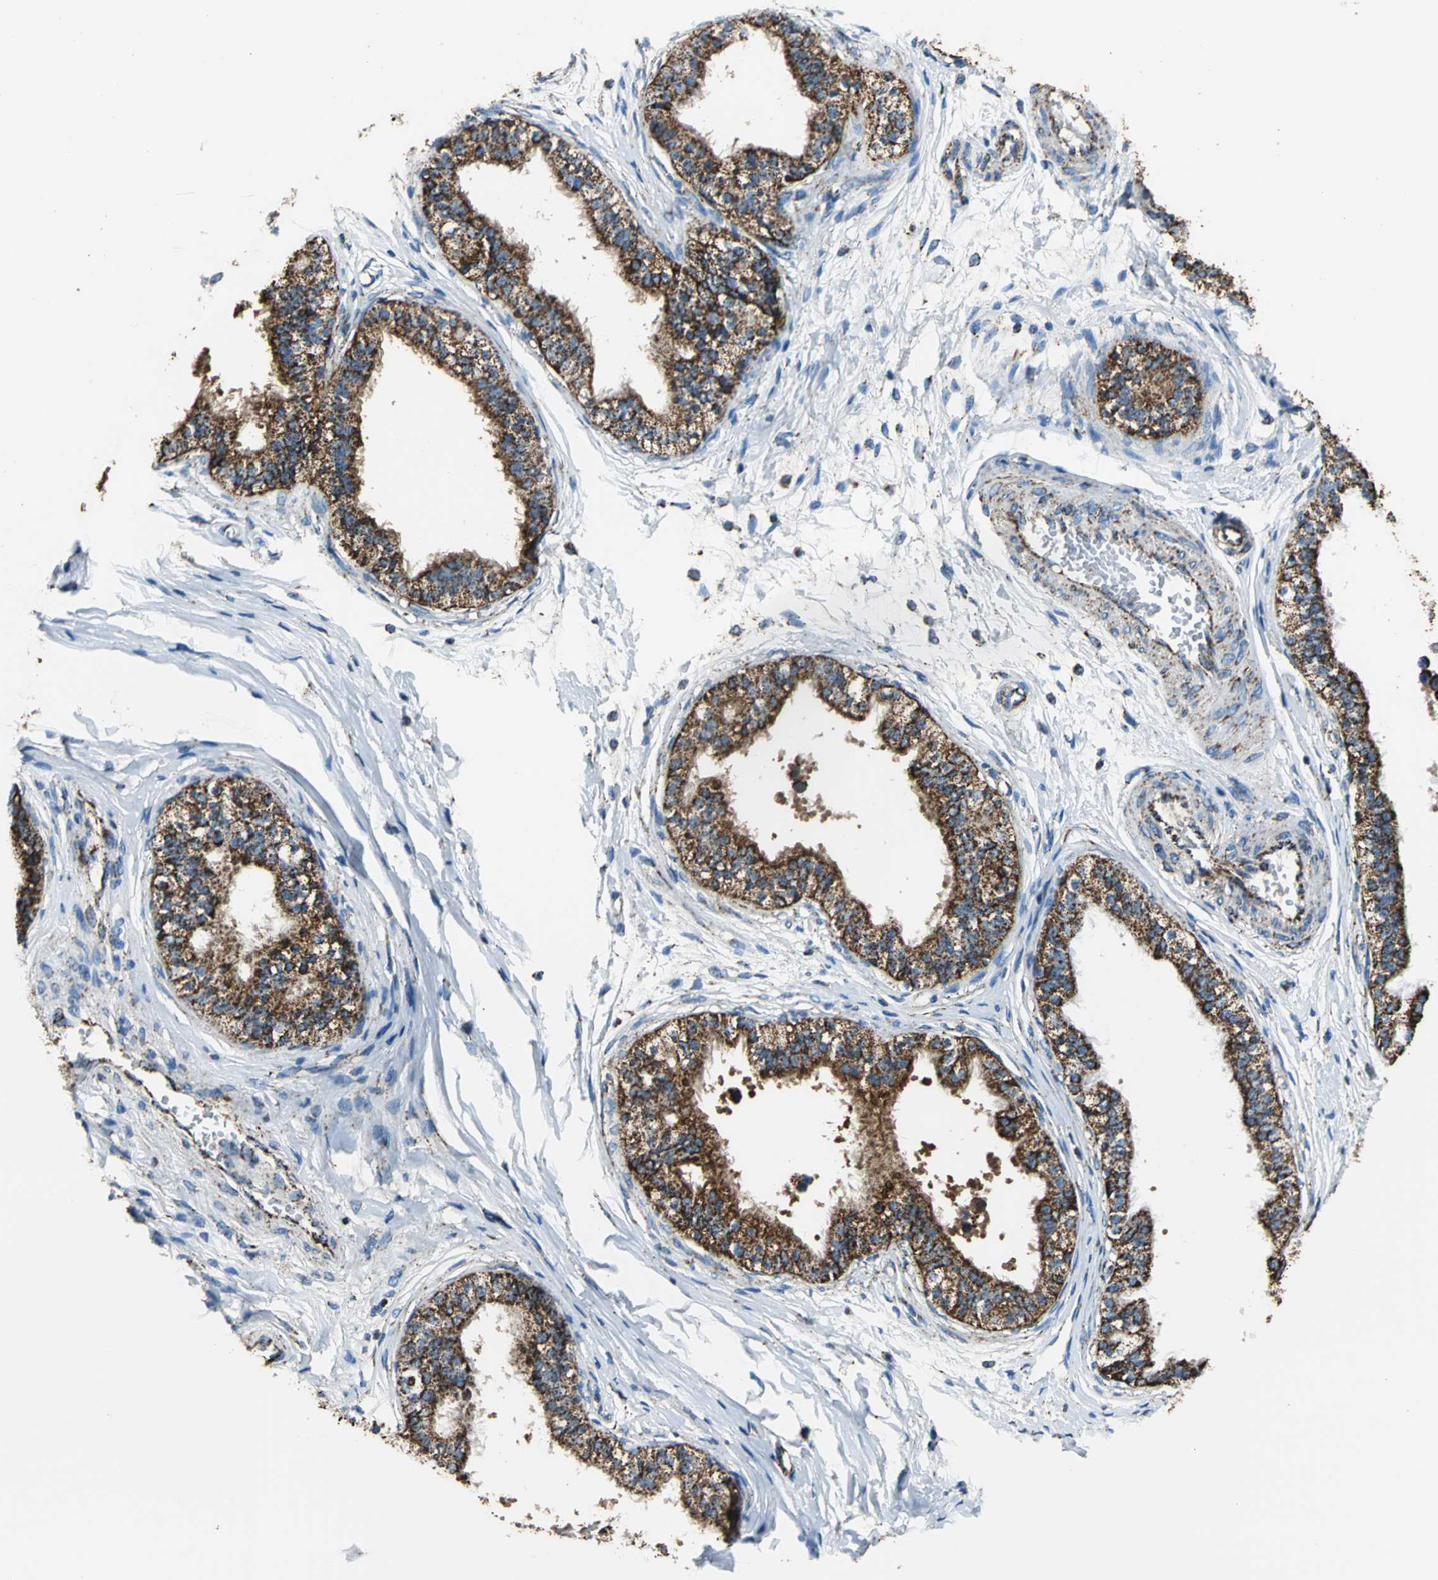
{"staining": {"intensity": "strong", "quantity": "25%-75%", "location": "cytoplasmic/membranous"}, "tissue": "epididymis", "cell_type": "Glandular cells", "image_type": "normal", "snomed": [{"axis": "morphology", "description": "Normal tissue, NOS"}, {"axis": "morphology", "description": "Adenocarcinoma, metastatic, NOS"}, {"axis": "topography", "description": "Testis"}, {"axis": "topography", "description": "Epididymis"}], "caption": "Protein expression analysis of unremarkable human epididymis reveals strong cytoplasmic/membranous staining in approximately 25%-75% of glandular cells. (Brightfield microscopy of DAB IHC at high magnification).", "gene": "ECH1", "patient": {"sex": "male", "age": 26}}